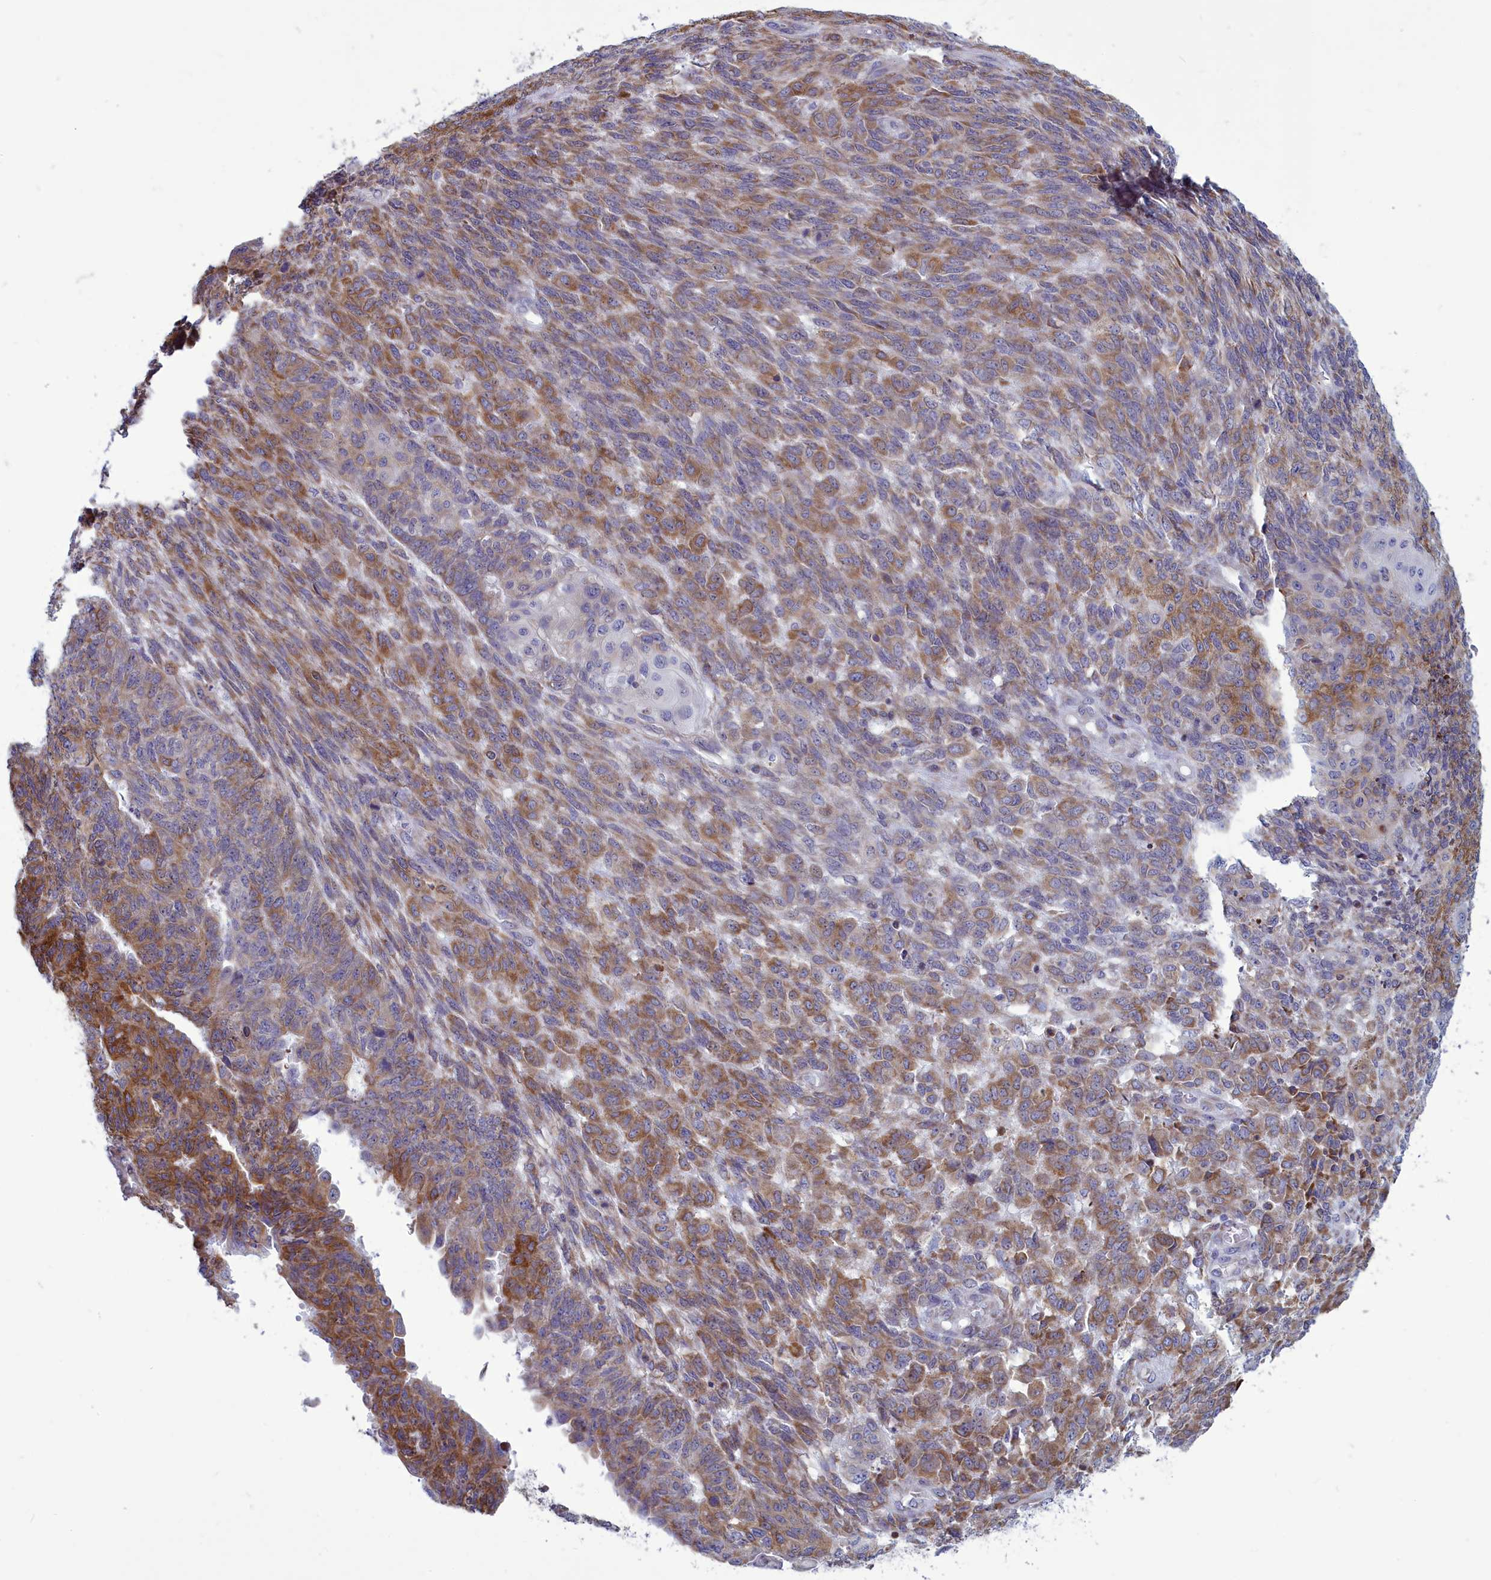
{"staining": {"intensity": "moderate", "quantity": ">75%", "location": "cytoplasmic/membranous"}, "tissue": "endometrial cancer", "cell_type": "Tumor cells", "image_type": "cancer", "snomed": [{"axis": "morphology", "description": "Adenocarcinoma, NOS"}, {"axis": "topography", "description": "Endometrium"}], "caption": "The image displays staining of endometrial adenocarcinoma, revealing moderate cytoplasmic/membranous protein positivity (brown color) within tumor cells.", "gene": "CENATAC", "patient": {"sex": "female", "age": 32}}